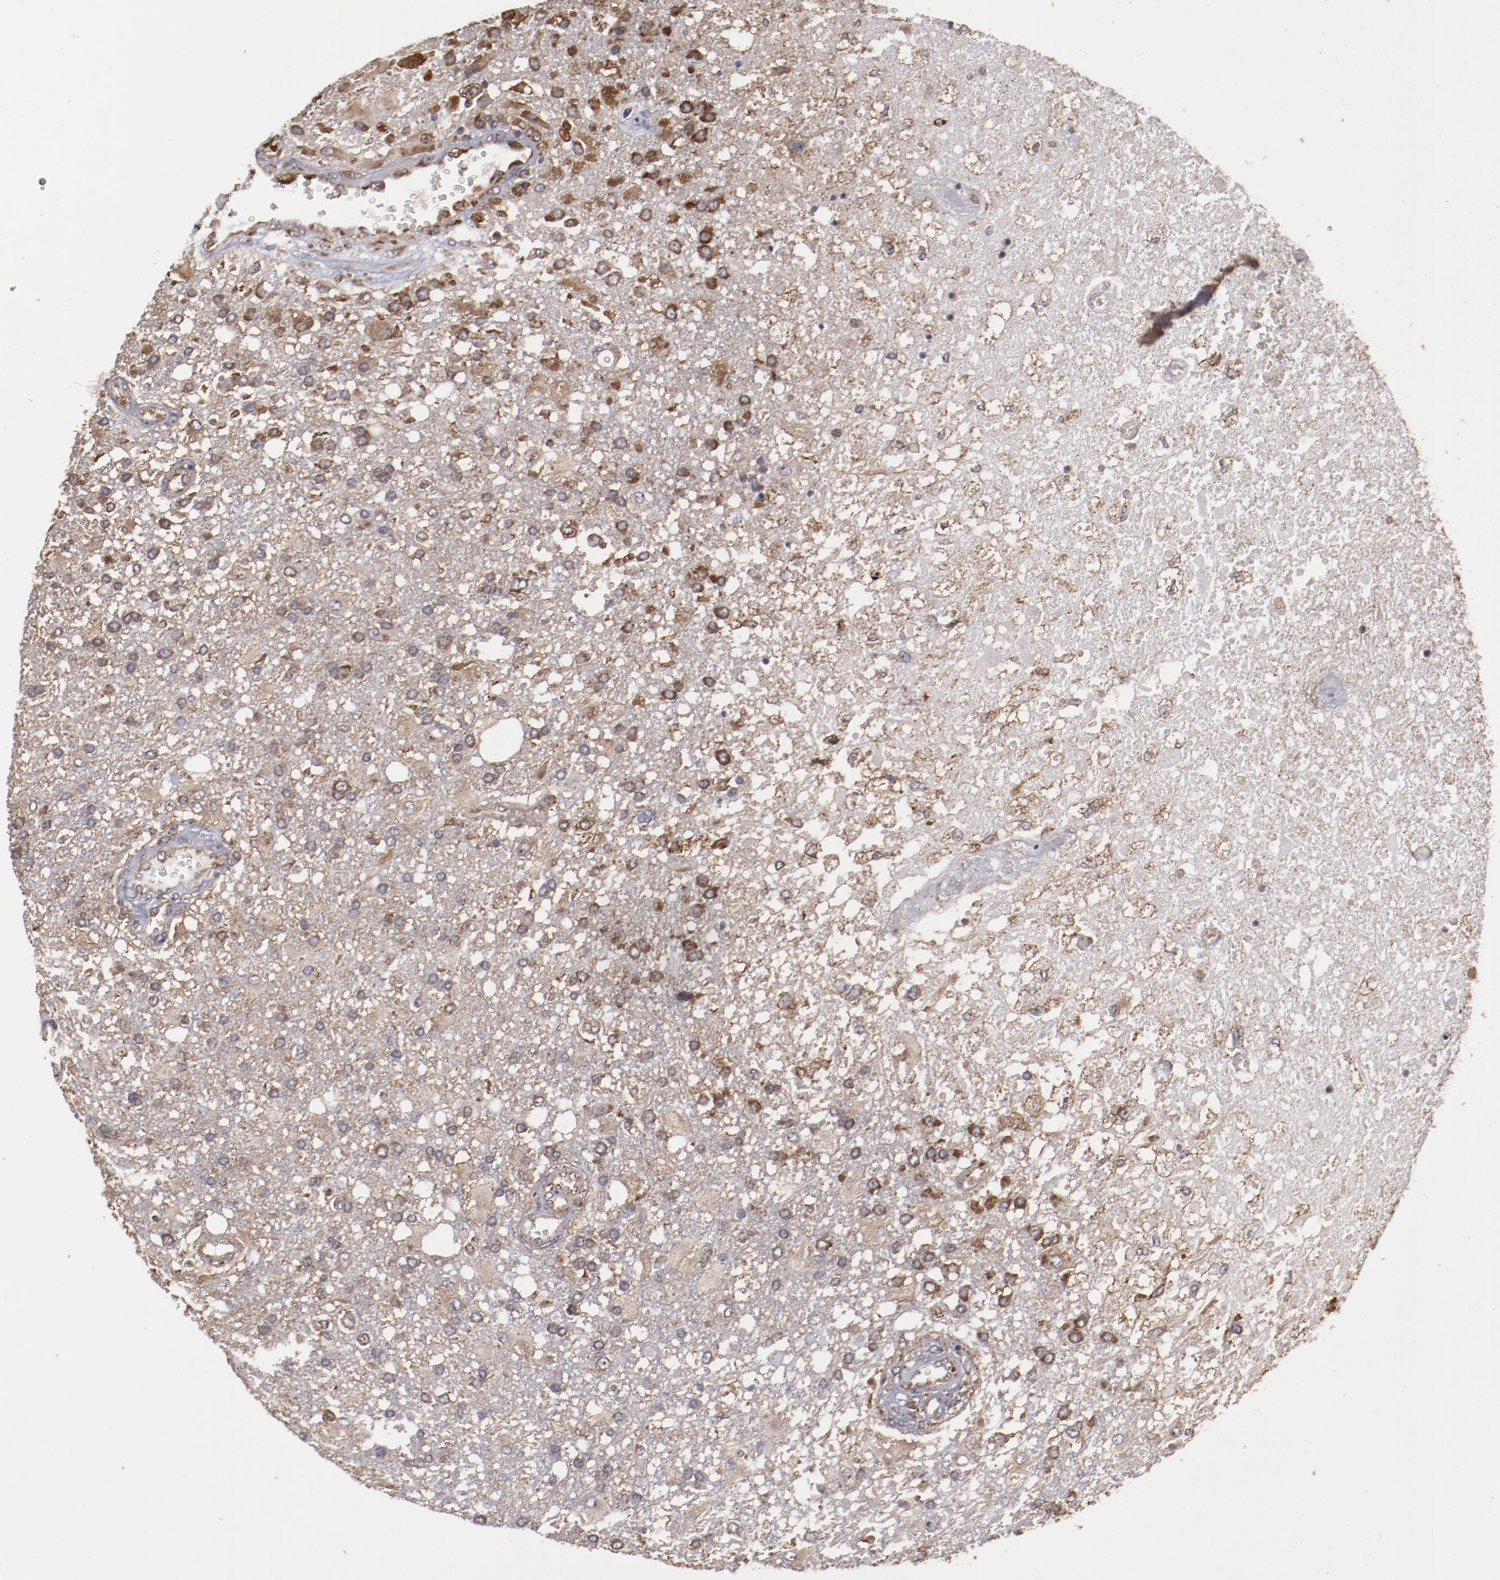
{"staining": {"intensity": "moderate", "quantity": "25%-75%", "location": "cytoplasmic/membranous"}, "tissue": "glioma", "cell_type": "Tumor cells", "image_type": "cancer", "snomed": [{"axis": "morphology", "description": "Glioma, malignant, High grade"}, {"axis": "topography", "description": "Cerebral cortex"}], "caption": "Immunohistochemistry photomicrograph of neoplastic tissue: human glioma stained using IHC exhibits medium levels of moderate protein expression localized specifically in the cytoplasmic/membranous of tumor cells, appearing as a cytoplasmic/membranous brown color.", "gene": "RPS4Y1", "patient": {"sex": "male", "age": 79}}